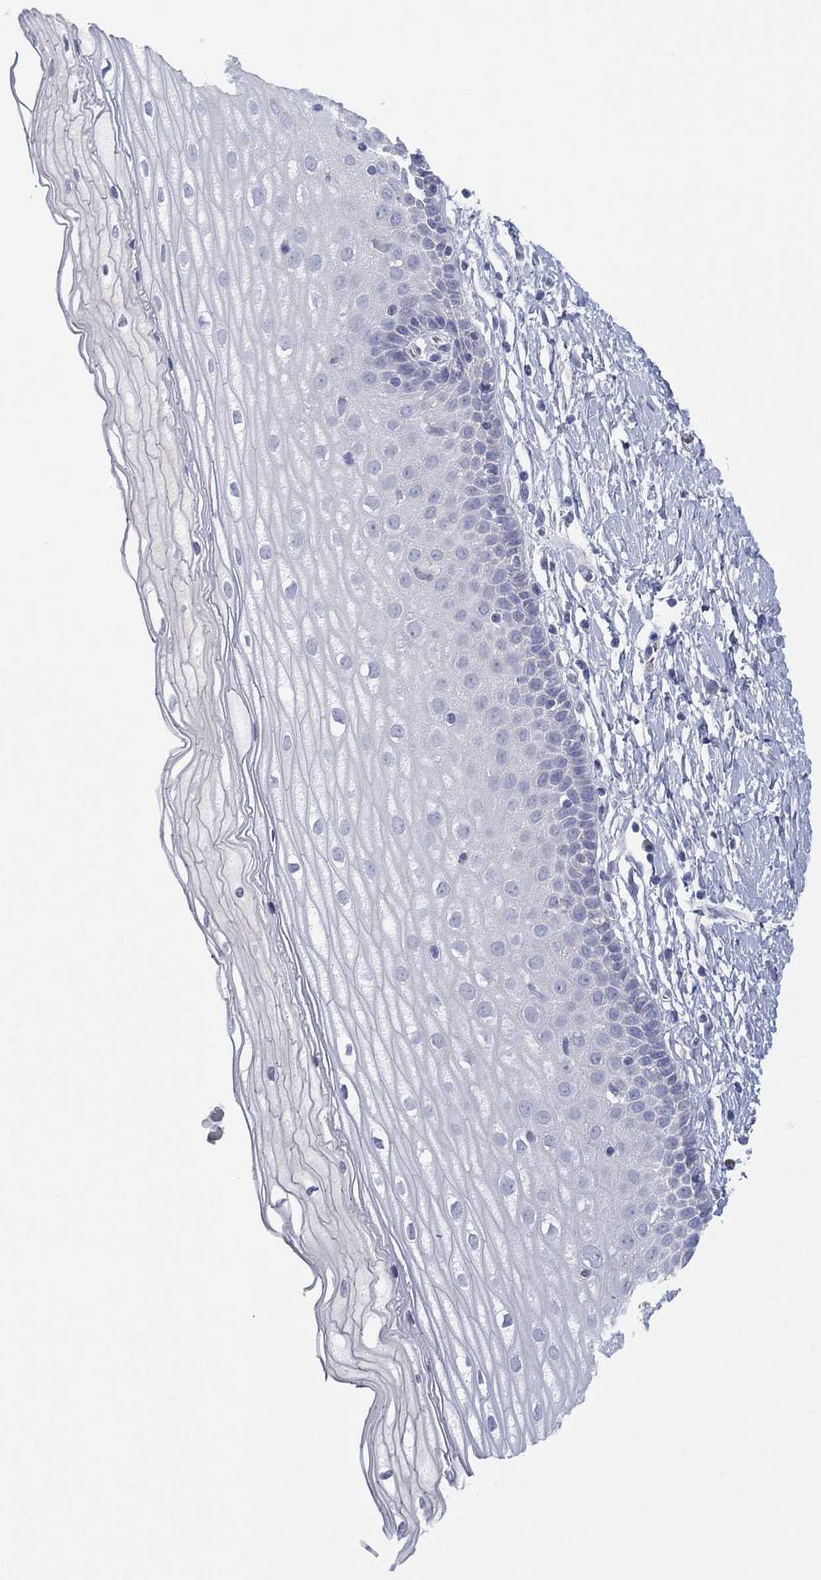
{"staining": {"intensity": "negative", "quantity": "none", "location": "none"}, "tissue": "cervix", "cell_type": "Squamous epithelial cells", "image_type": "normal", "snomed": [{"axis": "morphology", "description": "Normal tissue, NOS"}, {"axis": "topography", "description": "Cervix"}], "caption": "DAB (3,3'-diaminobenzidine) immunohistochemical staining of unremarkable human cervix displays no significant positivity in squamous epithelial cells. Brightfield microscopy of immunohistochemistry stained with DAB (3,3'-diaminobenzidine) (brown) and hematoxylin (blue), captured at high magnification.", "gene": "CYP2D6", "patient": {"sex": "female", "age": 37}}